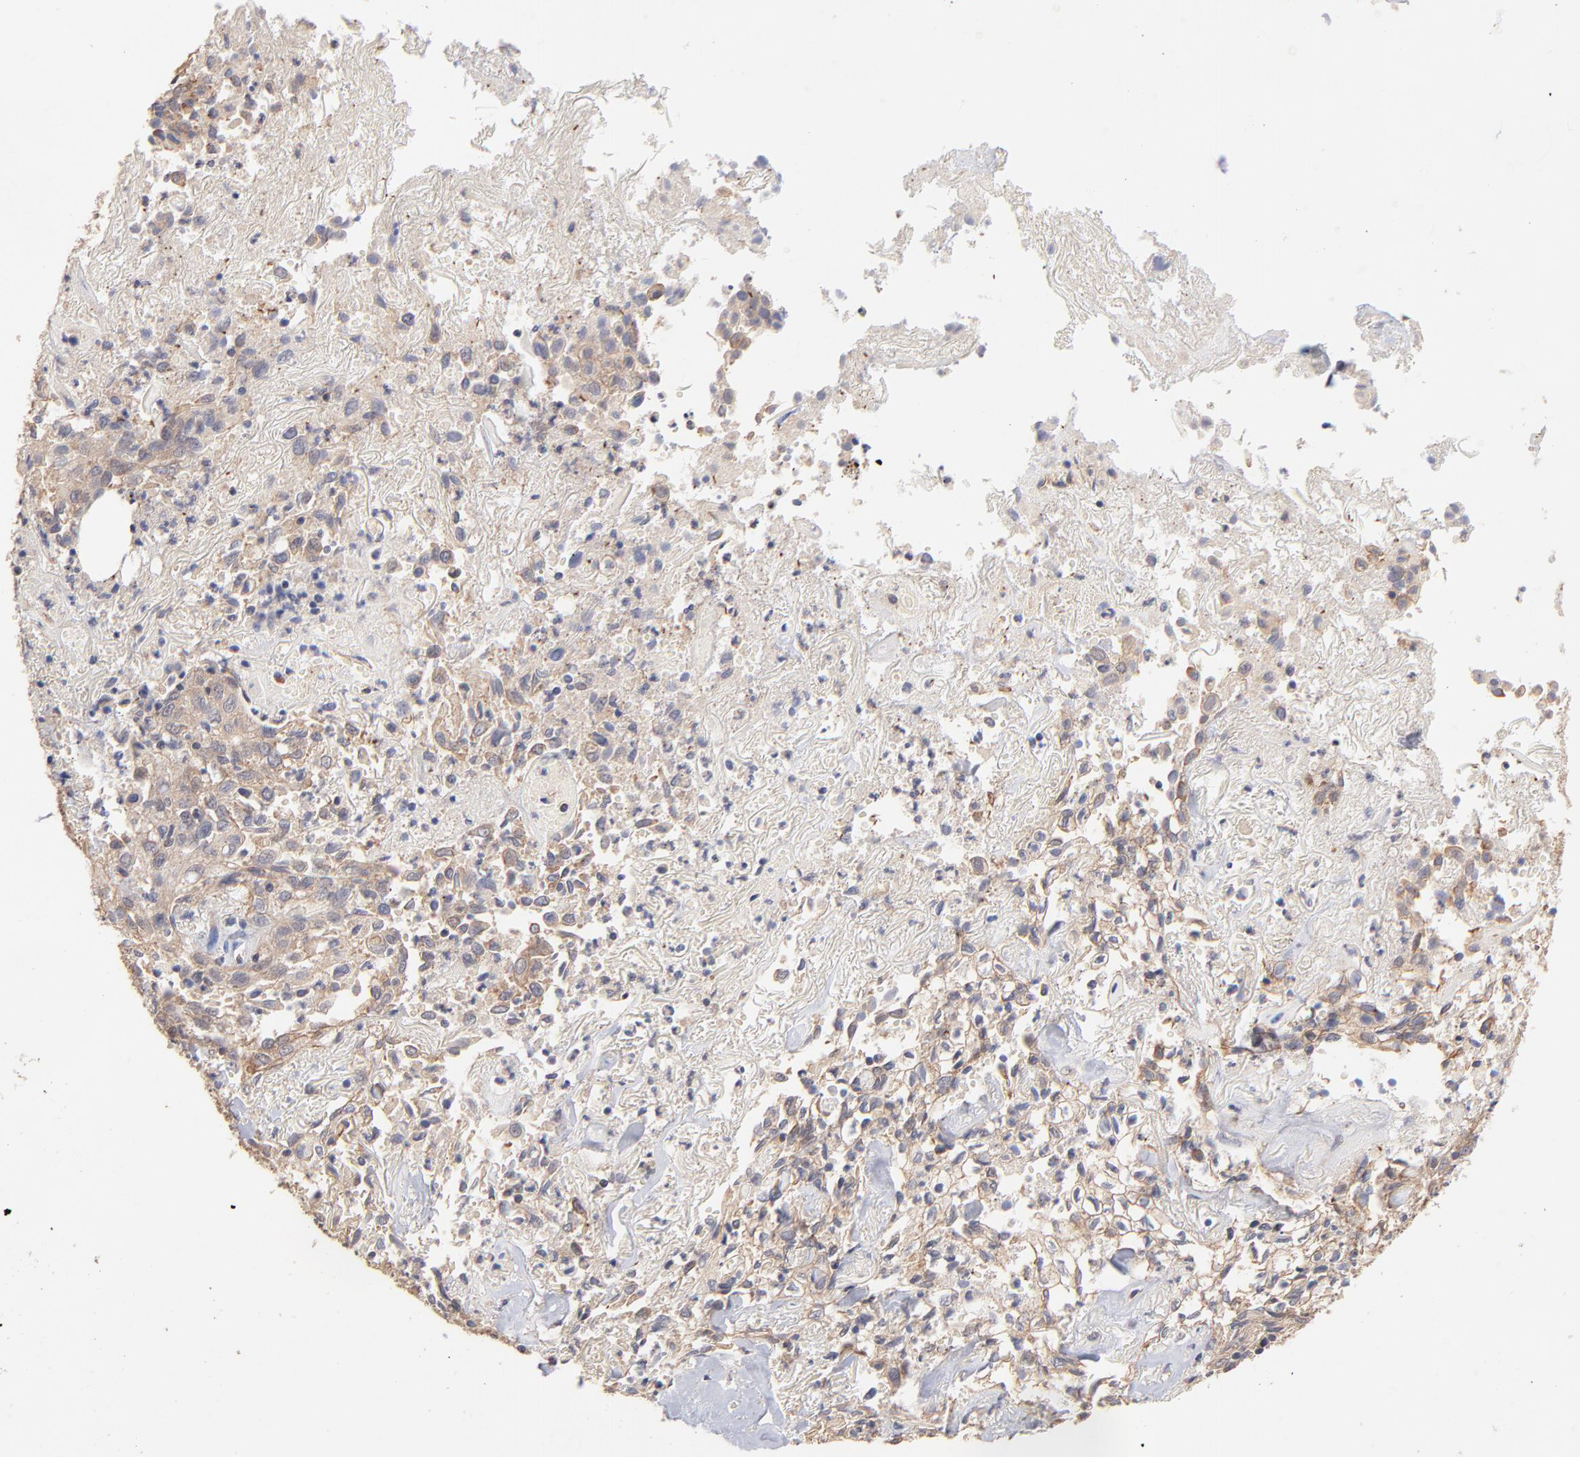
{"staining": {"intensity": "moderate", "quantity": ">75%", "location": "cytoplasmic/membranous"}, "tissue": "skin cancer", "cell_type": "Tumor cells", "image_type": "cancer", "snomed": [{"axis": "morphology", "description": "Squamous cell carcinoma, NOS"}, {"axis": "topography", "description": "Skin"}], "caption": "Tumor cells display medium levels of moderate cytoplasmic/membranous staining in approximately >75% of cells in human squamous cell carcinoma (skin). The protein is stained brown, and the nuclei are stained in blue (DAB (3,3'-diaminobenzidine) IHC with brightfield microscopy, high magnification).", "gene": "STAP2", "patient": {"sex": "male", "age": 65}}